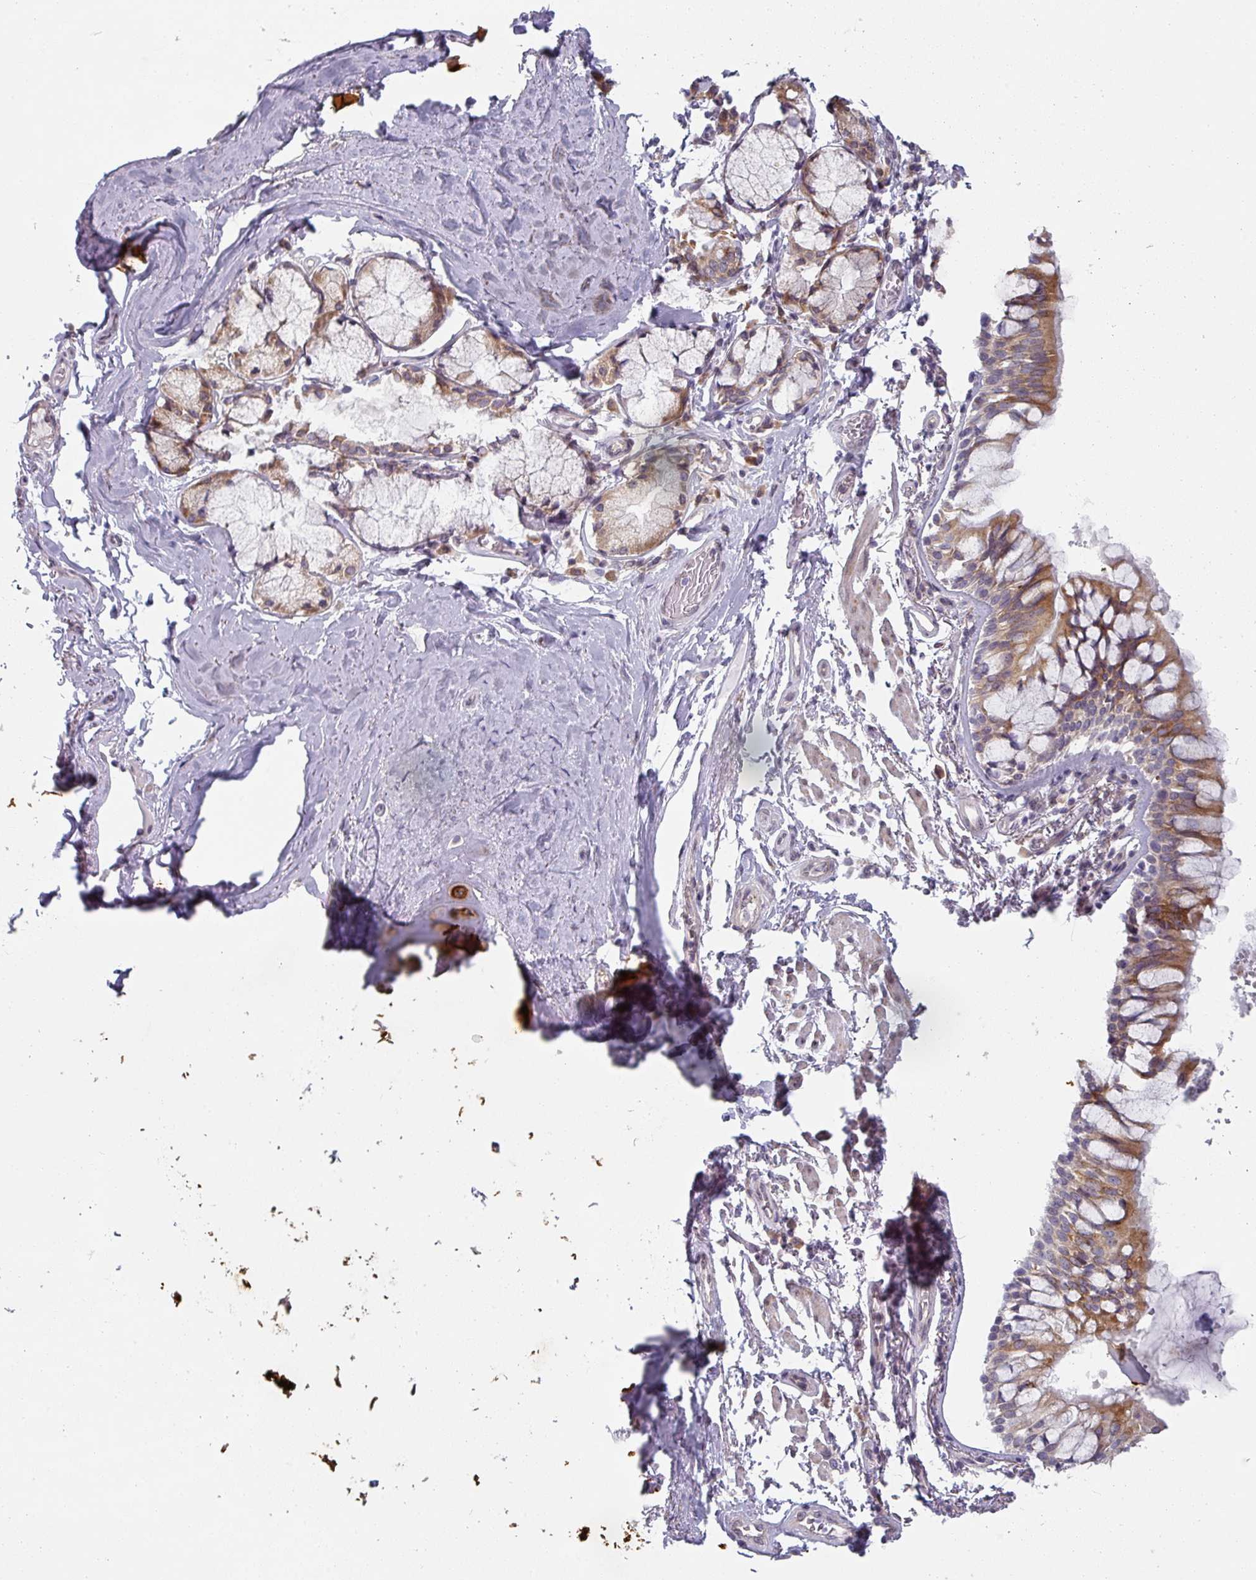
{"staining": {"intensity": "moderate", "quantity": ">75%", "location": "cytoplasmic/membranous"}, "tissue": "bronchus", "cell_type": "Respiratory epithelial cells", "image_type": "normal", "snomed": [{"axis": "morphology", "description": "Normal tissue, NOS"}, {"axis": "topography", "description": "Bronchus"}], "caption": "About >75% of respiratory epithelial cells in normal bronchus exhibit moderate cytoplasmic/membranous protein staining as visualized by brown immunohistochemical staining.", "gene": "TAPT1", "patient": {"sex": "male", "age": 70}}